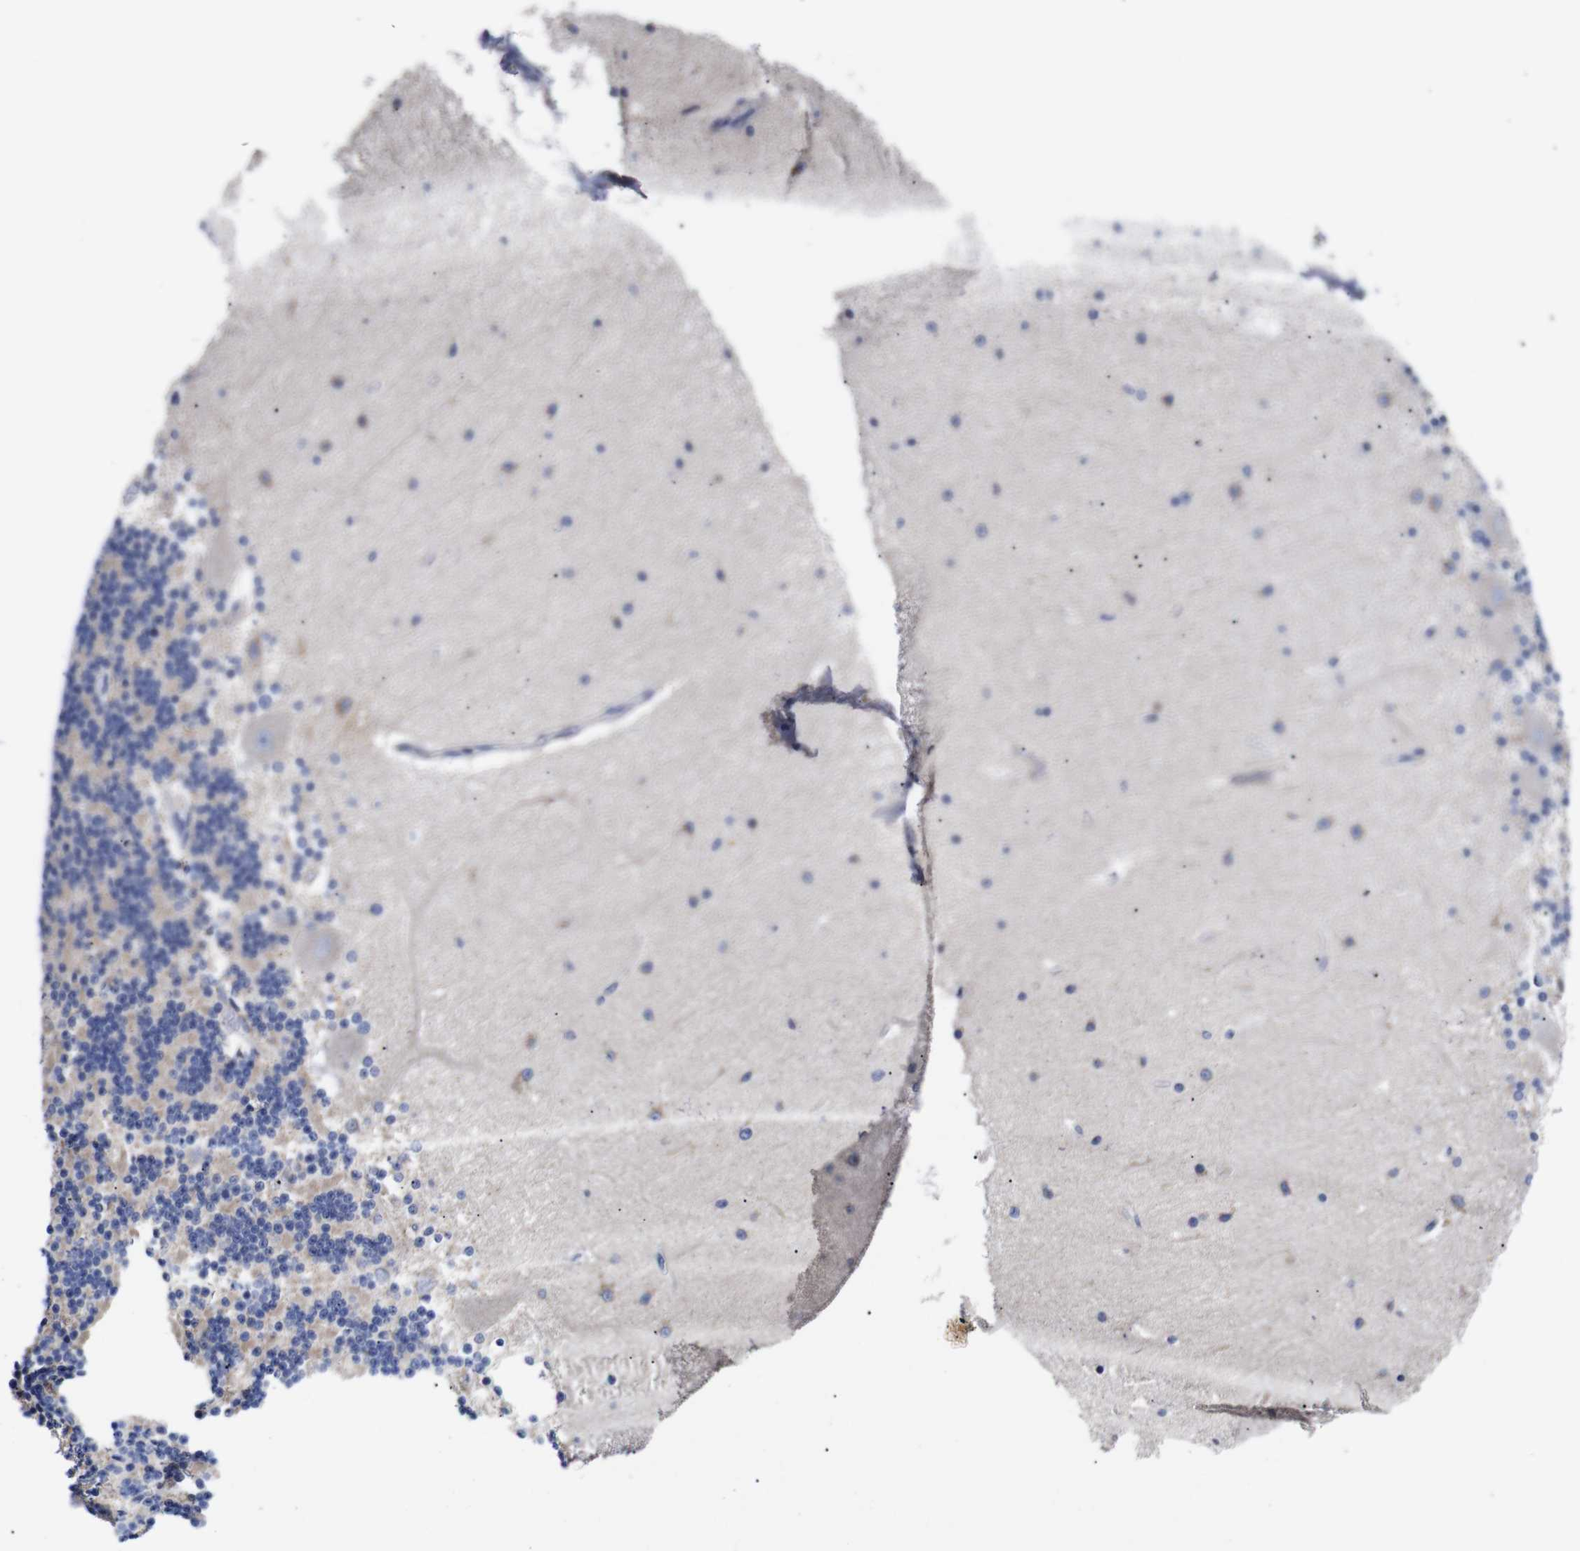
{"staining": {"intensity": "negative", "quantity": "none", "location": "none"}, "tissue": "cerebellum", "cell_type": "Cells in granular layer", "image_type": "normal", "snomed": [{"axis": "morphology", "description": "Normal tissue, NOS"}, {"axis": "topography", "description": "Cerebellum"}], "caption": "This is an IHC micrograph of benign cerebellum. There is no positivity in cells in granular layer.", "gene": "OPN3", "patient": {"sex": "female", "age": 54}}